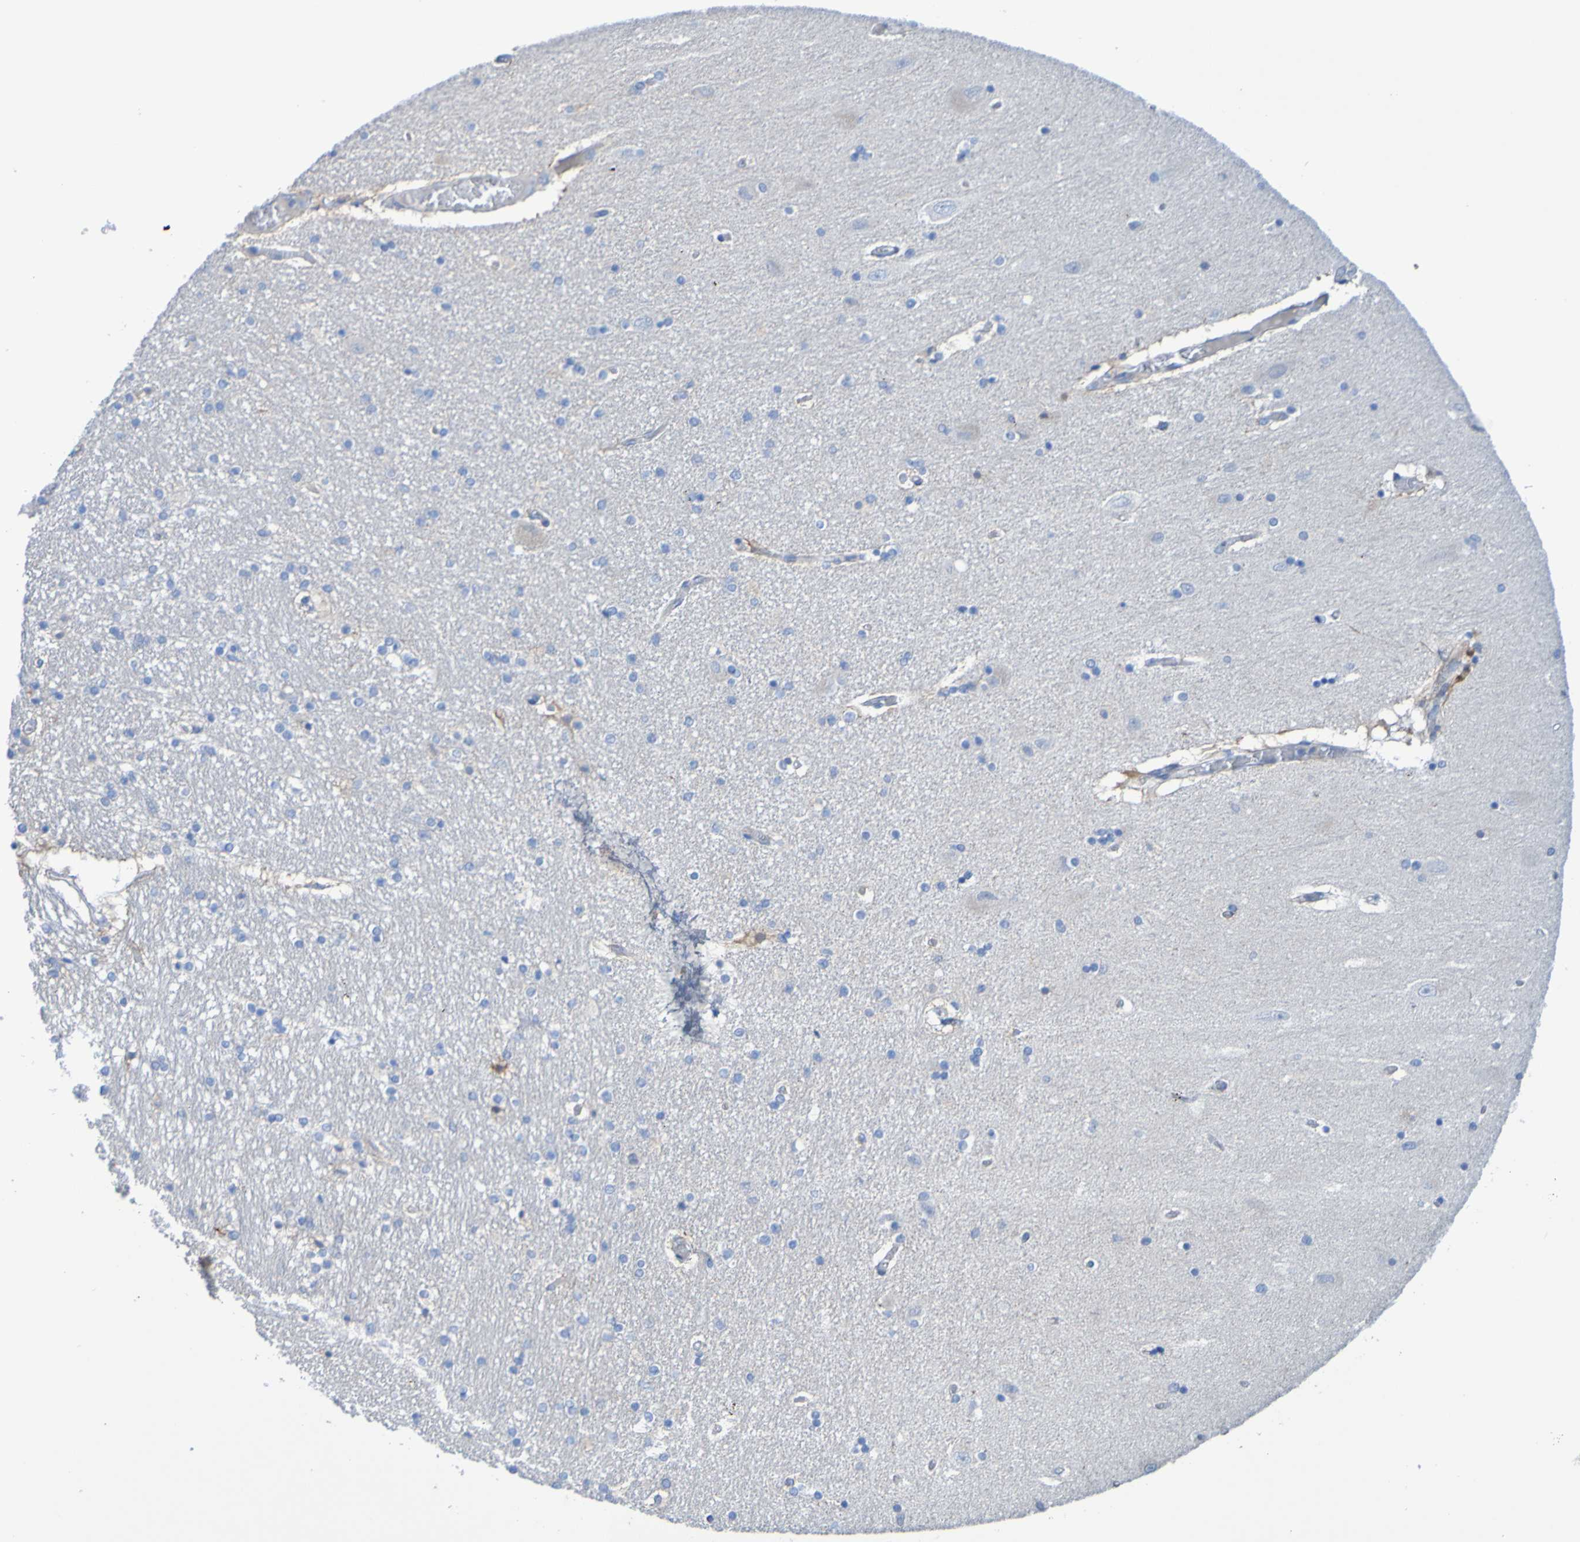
{"staining": {"intensity": "negative", "quantity": "none", "location": "none"}, "tissue": "hippocampus", "cell_type": "Glial cells", "image_type": "normal", "snomed": [{"axis": "morphology", "description": "Normal tissue, NOS"}, {"axis": "topography", "description": "Hippocampus"}], "caption": "Benign hippocampus was stained to show a protein in brown. There is no significant positivity in glial cells. (DAB (3,3'-diaminobenzidine) immunohistochemistry visualized using brightfield microscopy, high magnification).", "gene": "ACMSD", "patient": {"sex": "female", "age": 54}}